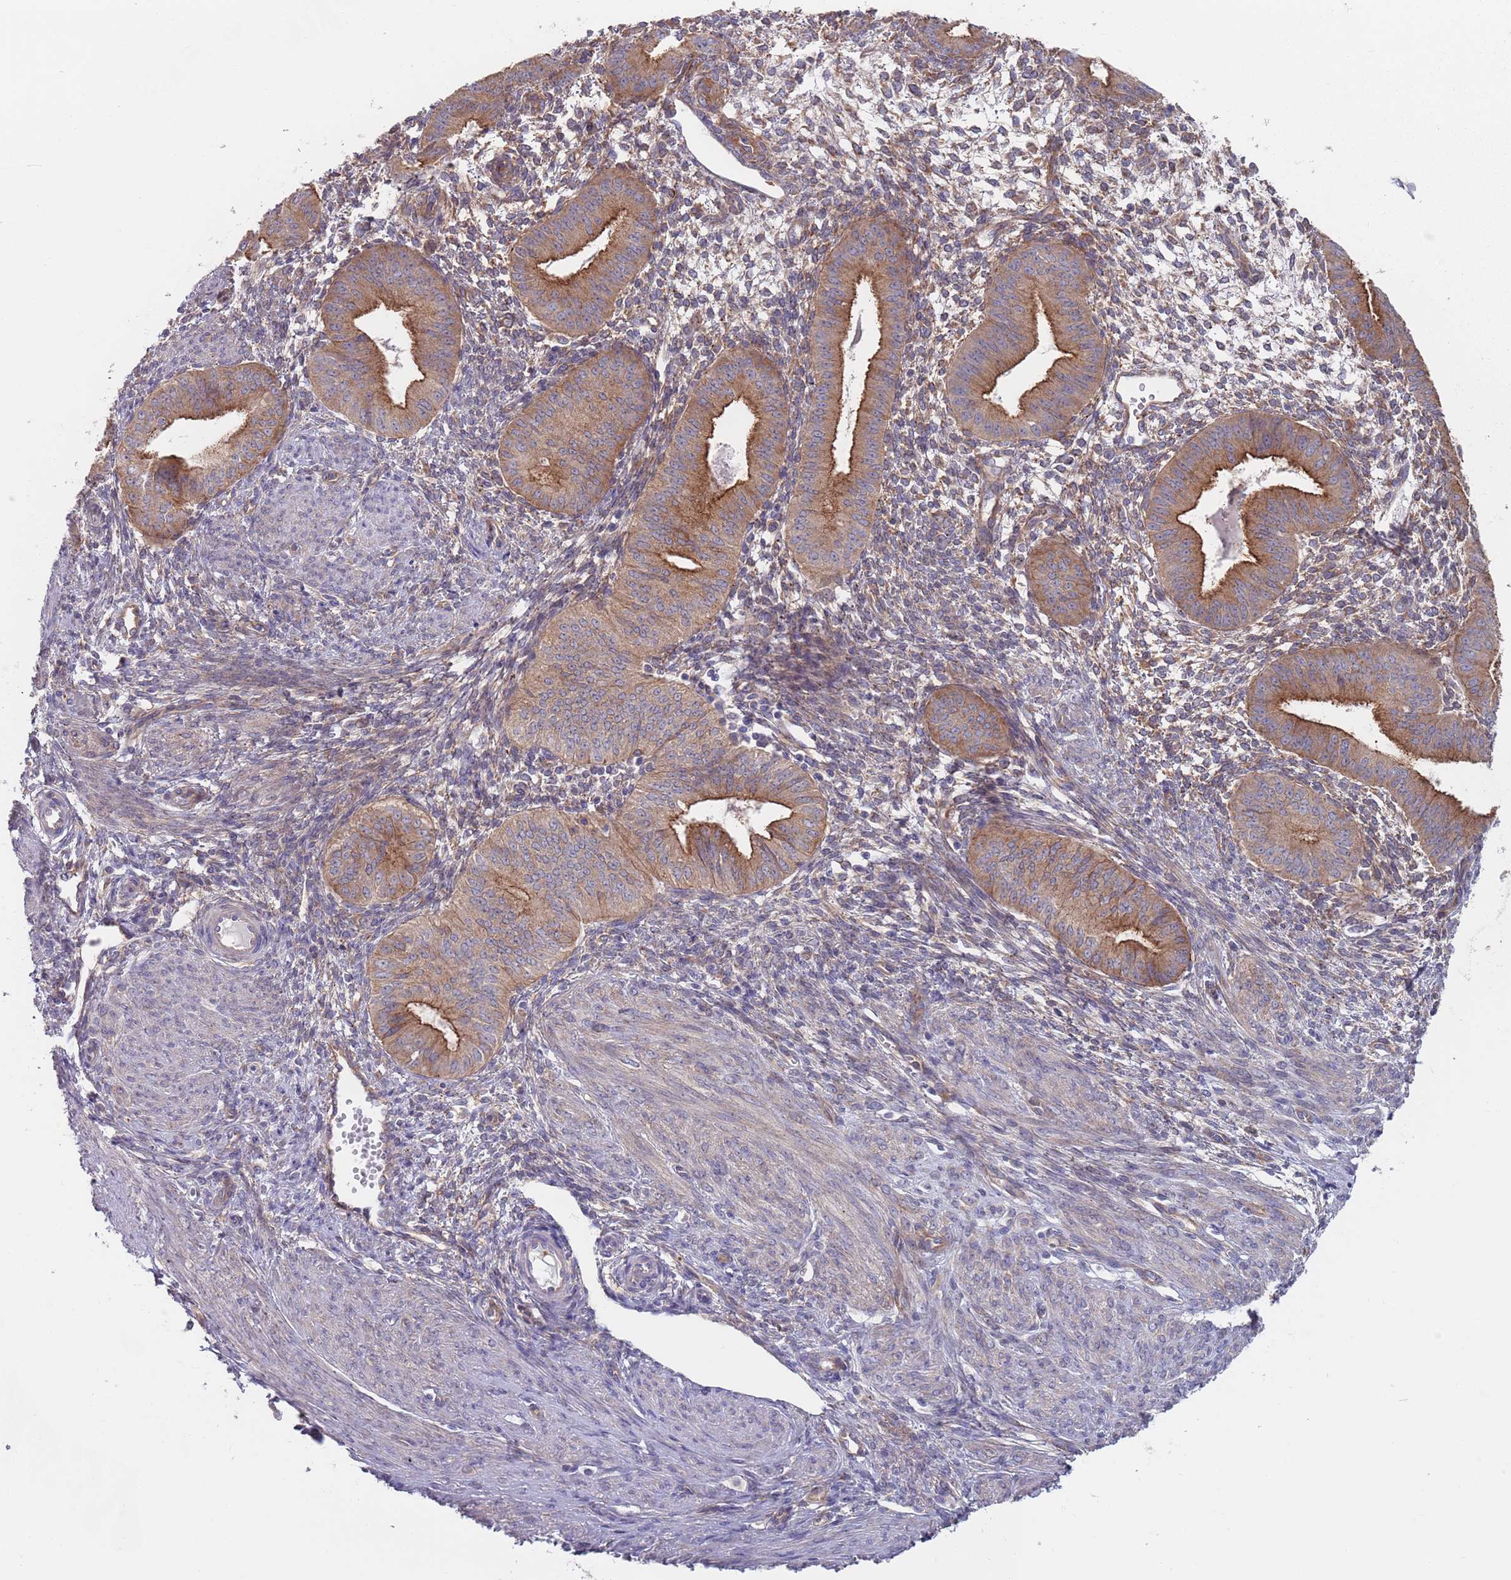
{"staining": {"intensity": "negative", "quantity": "none", "location": "none"}, "tissue": "endometrium", "cell_type": "Cells in endometrial stroma", "image_type": "normal", "snomed": [{"axis": "morphology", "description": "Normal tissue, NOS"}, {"axis": "topography", "description": "Endometrium"}], "caption": "An IHC image of normal endometrium is shown. There is no staining in cells in endometrial stroma of endometrium.", "gene": "APPL2", "patient": {"sex": "female", "age": 49}}